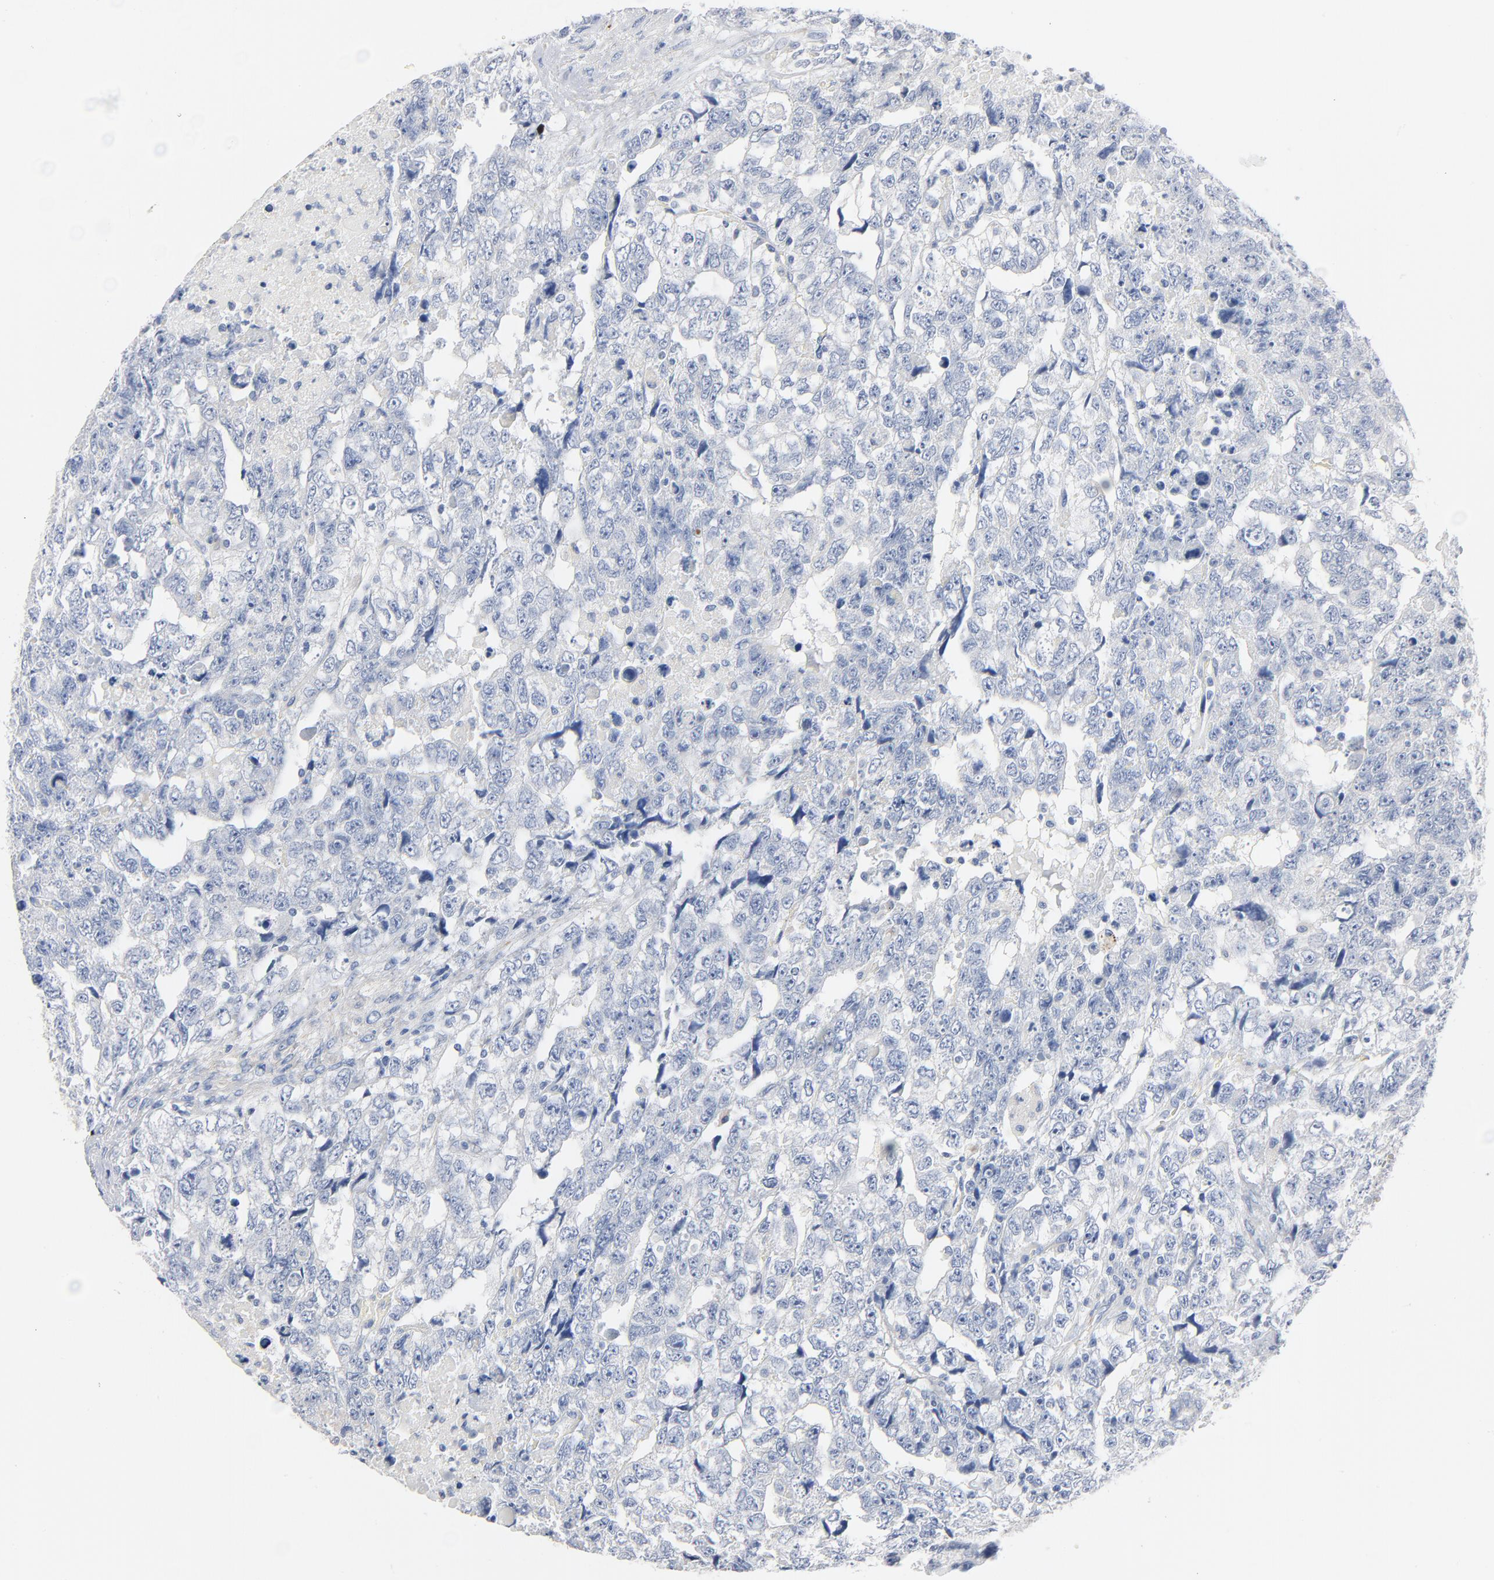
{"staining": {"intensity": "negative", "quantity": "none", "location": "none"}, "tissue": "testis cancer", "cell_type": "Tumor cells", "image_type": "cancer", "snomed": [{"axis": "morphology", "description": "Carcinoma, Embryonal, NOS"}, {"axis": "topography", "description": "Testis"}], "caption": "Immunohistochemical staining of testis embryonal carcinoma shows no significant positivity in tumor cells. Brightfield microscopy of immunohistochemistry stained with DAB (brown) and hematoxylin (blue), captured at high magnification.", "gene": "IFT43", "patient": {"sex": "male", "age": 36}}